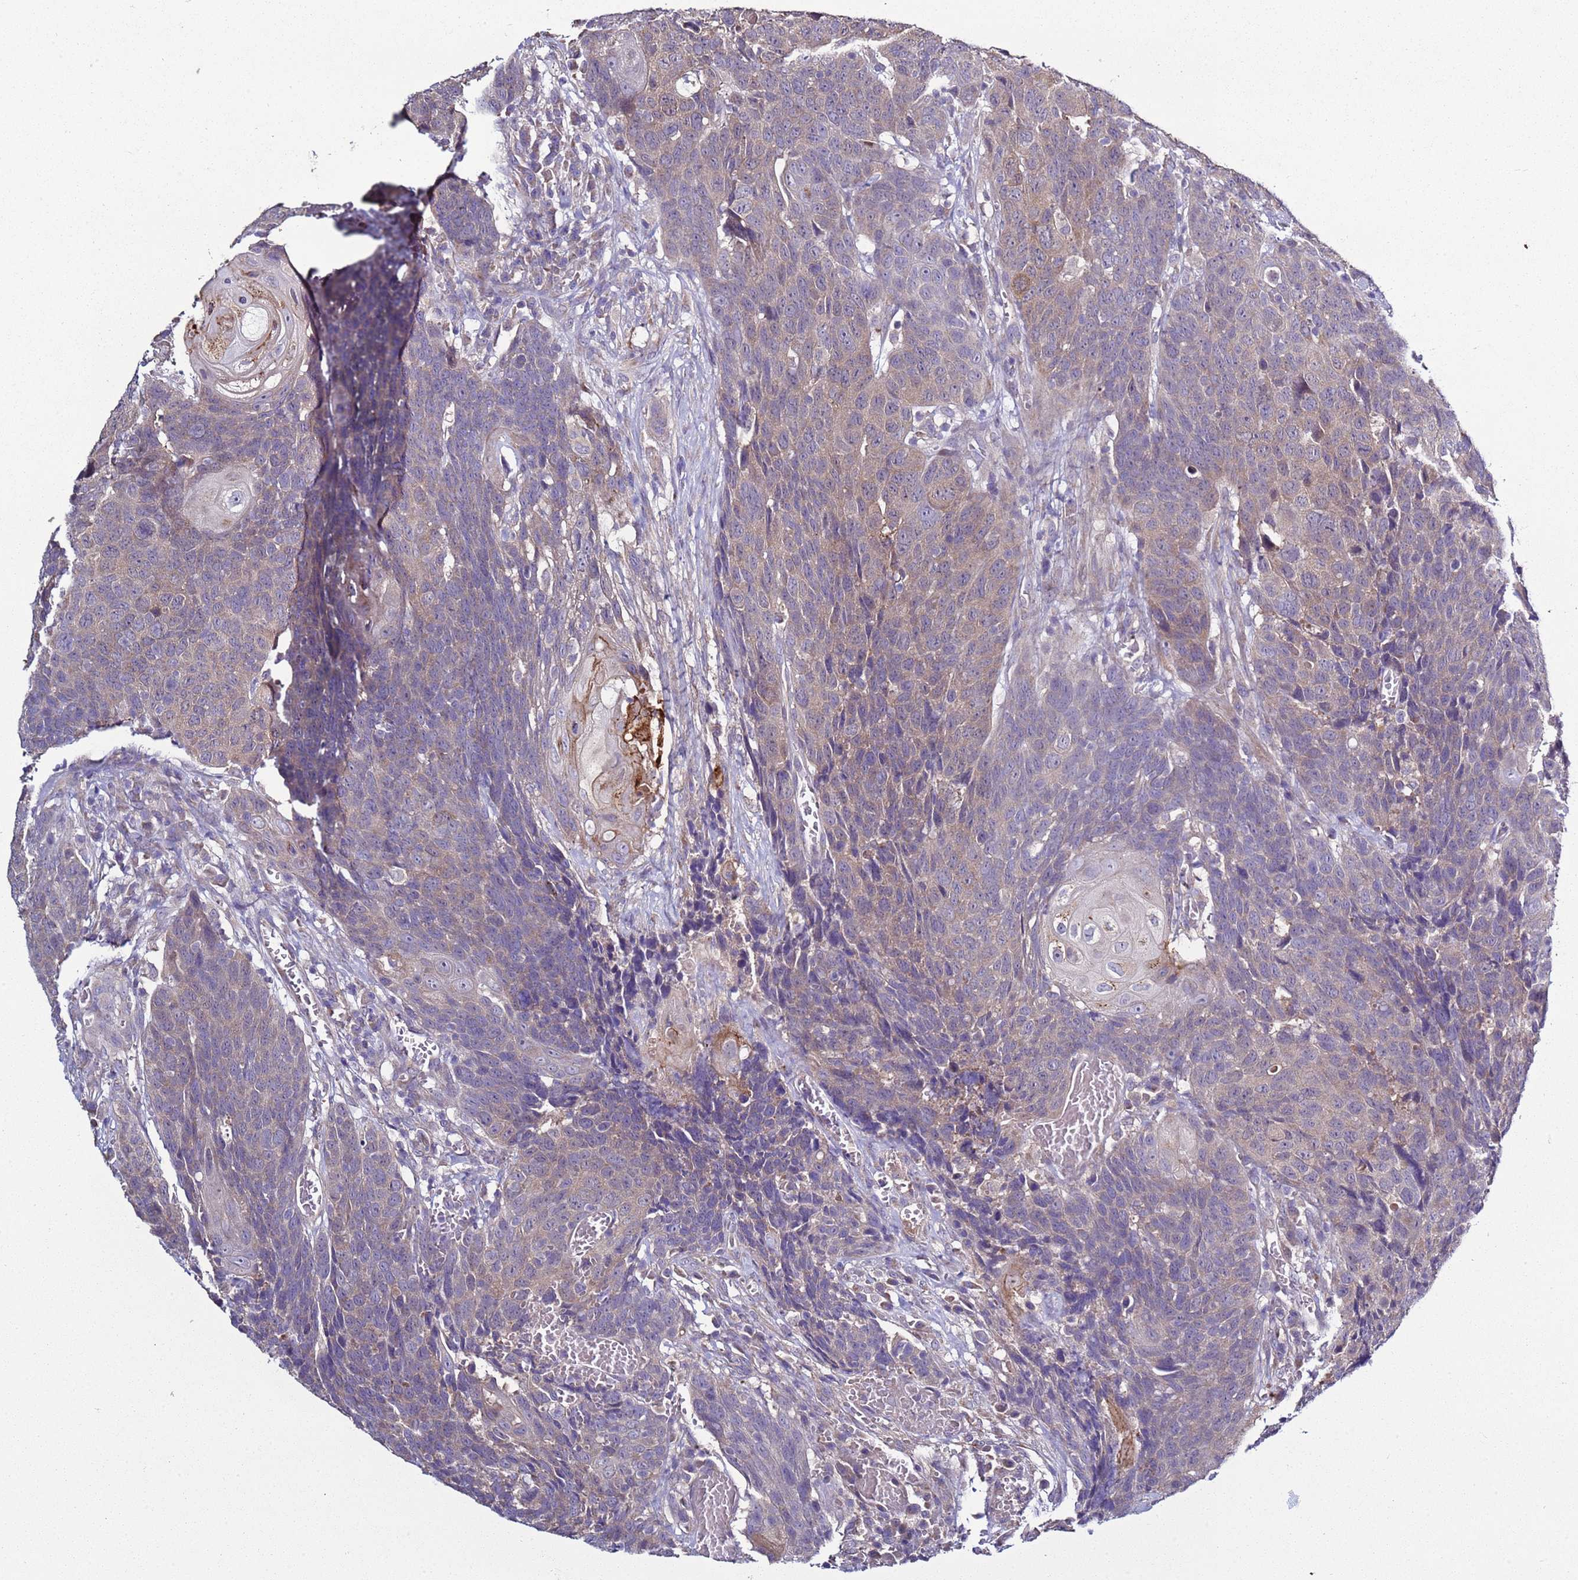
{"staining": {"intensity": "weak", "quantity": "25%-75%", "location": "cytoplasmic/membranous"}, "tissue": "head and neck cancer", "cell_type": "Tumor cells", "image_type": "cancer", "snomed": [{"axis": "morphology", "description": "Squamous cell carcinoma, NOS"}, {"axis": "topography", "description": "Head-Neck"}], "caption": "The micrograph reveals immunohistochemical staining of head and neck squamous cell carcinoma. There is weak cytoplasmic/membranous expression is present in about 25%-75% of tumor cells.", "gene": "RABL2B", "patient": {"sex": "male", "age": 66}}